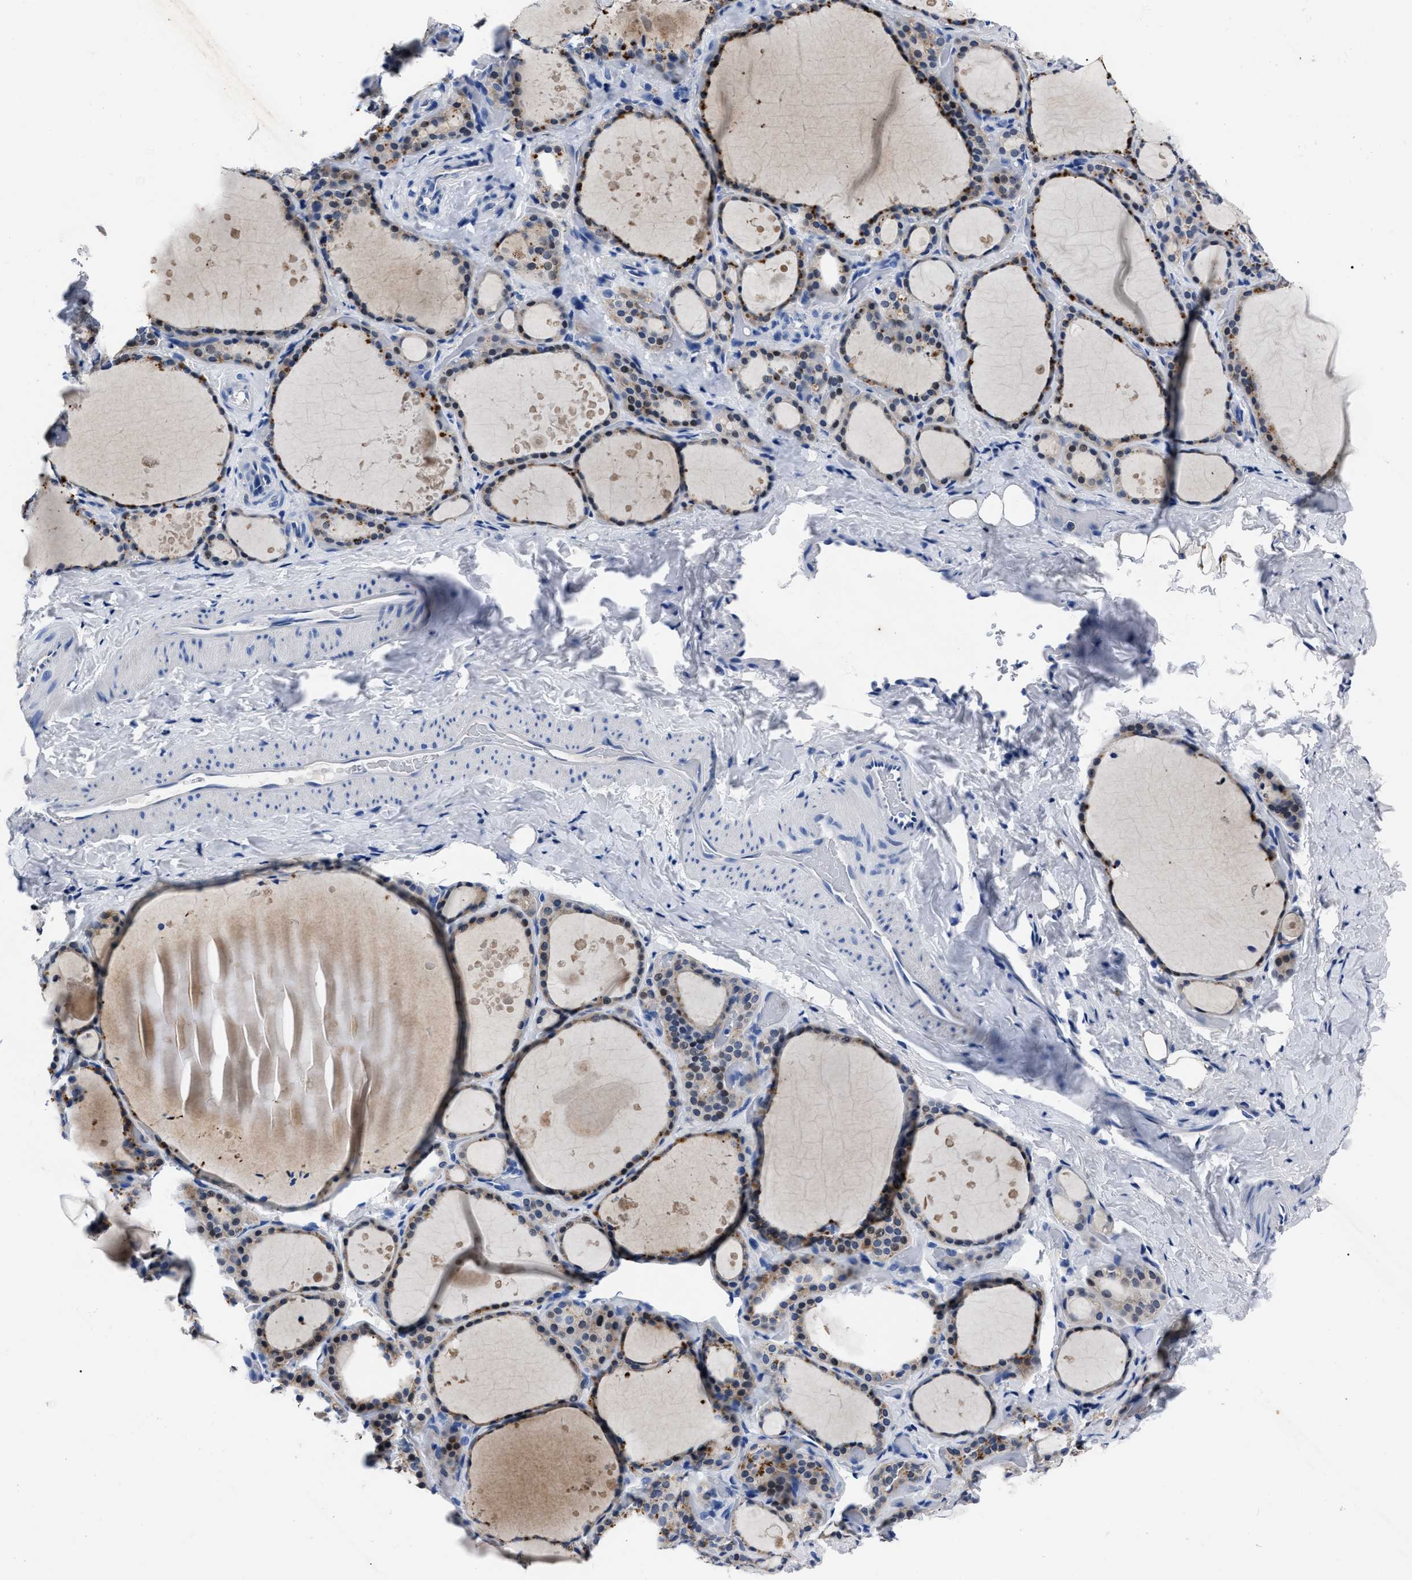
{"staining": {"intensity": "moderate", "quantity": "25%-75%", "location": "cytoplasmic/membranous"}, "tissue": "thyroid gland", "cell_type": "Glandular cells", "image_type": "normal", "snomed": [{"axis": "morphology", "description": "Normal tissue, NOS"}, {"axis": "topography", "description": "Thyroid gland"}], "caption": "The immunohistochemical stain labels moderate cytoplasmic/membranous expression in glandular cells of normal thyroid gland. The protein of interest is stained brown, and the nuclei are stained in blue (DAB IHC with brightfield microscopy, high magnification).", "gene": "OR10G3", "patient": {"sex": "female", "age": 44}}